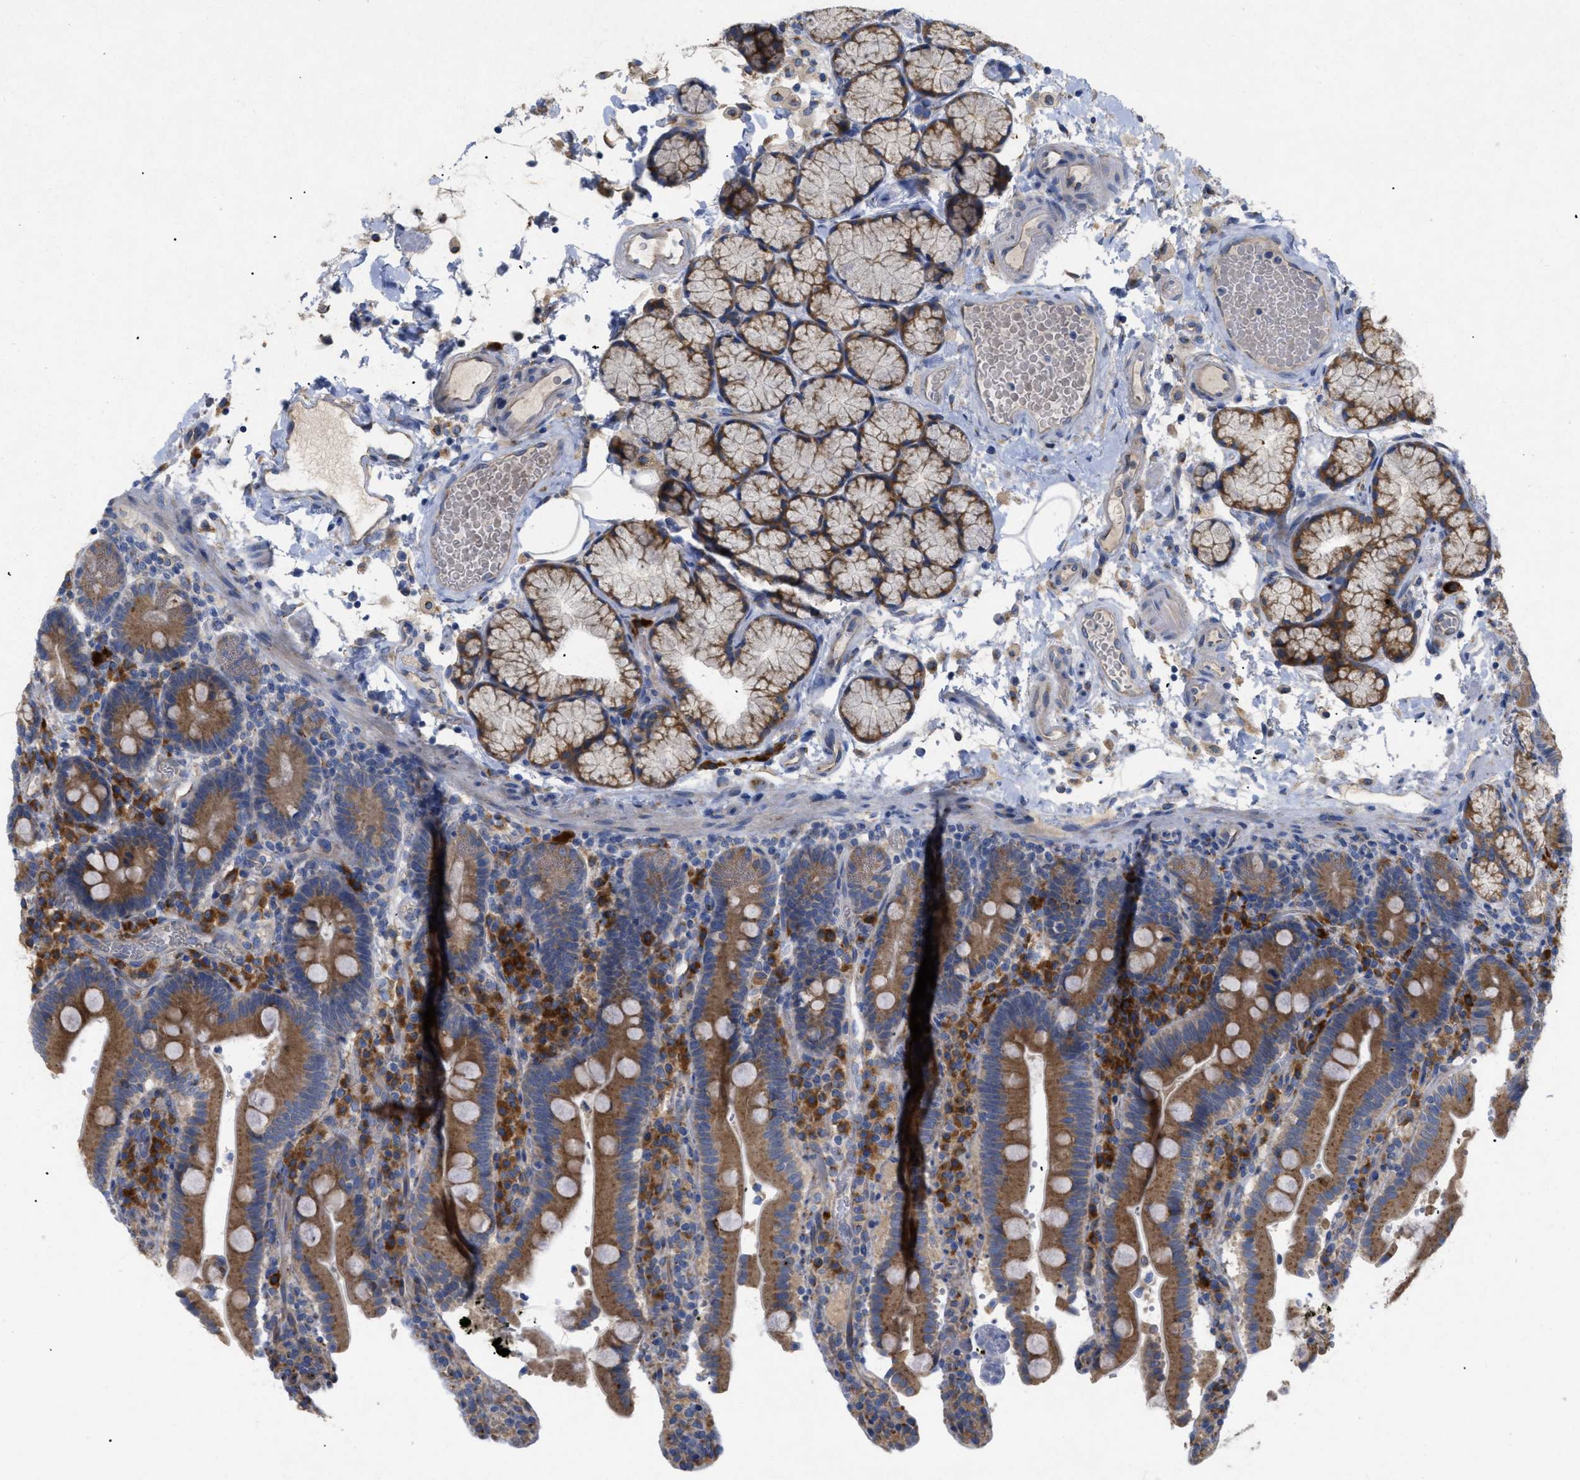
{"staining": {"intensity": "moderate", "quantity": ">75%", "location": "cytoplasmic/membranous"}, "tissue": "duodenum", "cell_type": "Glandular cells", "image_type": "normal", "snomed": [{"axis": "morphology", "description": "Normal tissue, NOS"}, {"axis": "topography", "description": "Small intestine, NOS"}], "caption": "Immunohistochemical staining of benign human duodenum demonstrates moderate cytoplasmic/membranous protein expression in about >75% of glandular cells.", "gene": "SLC50A1", "patient": {"sex": "female", "age": 71}}